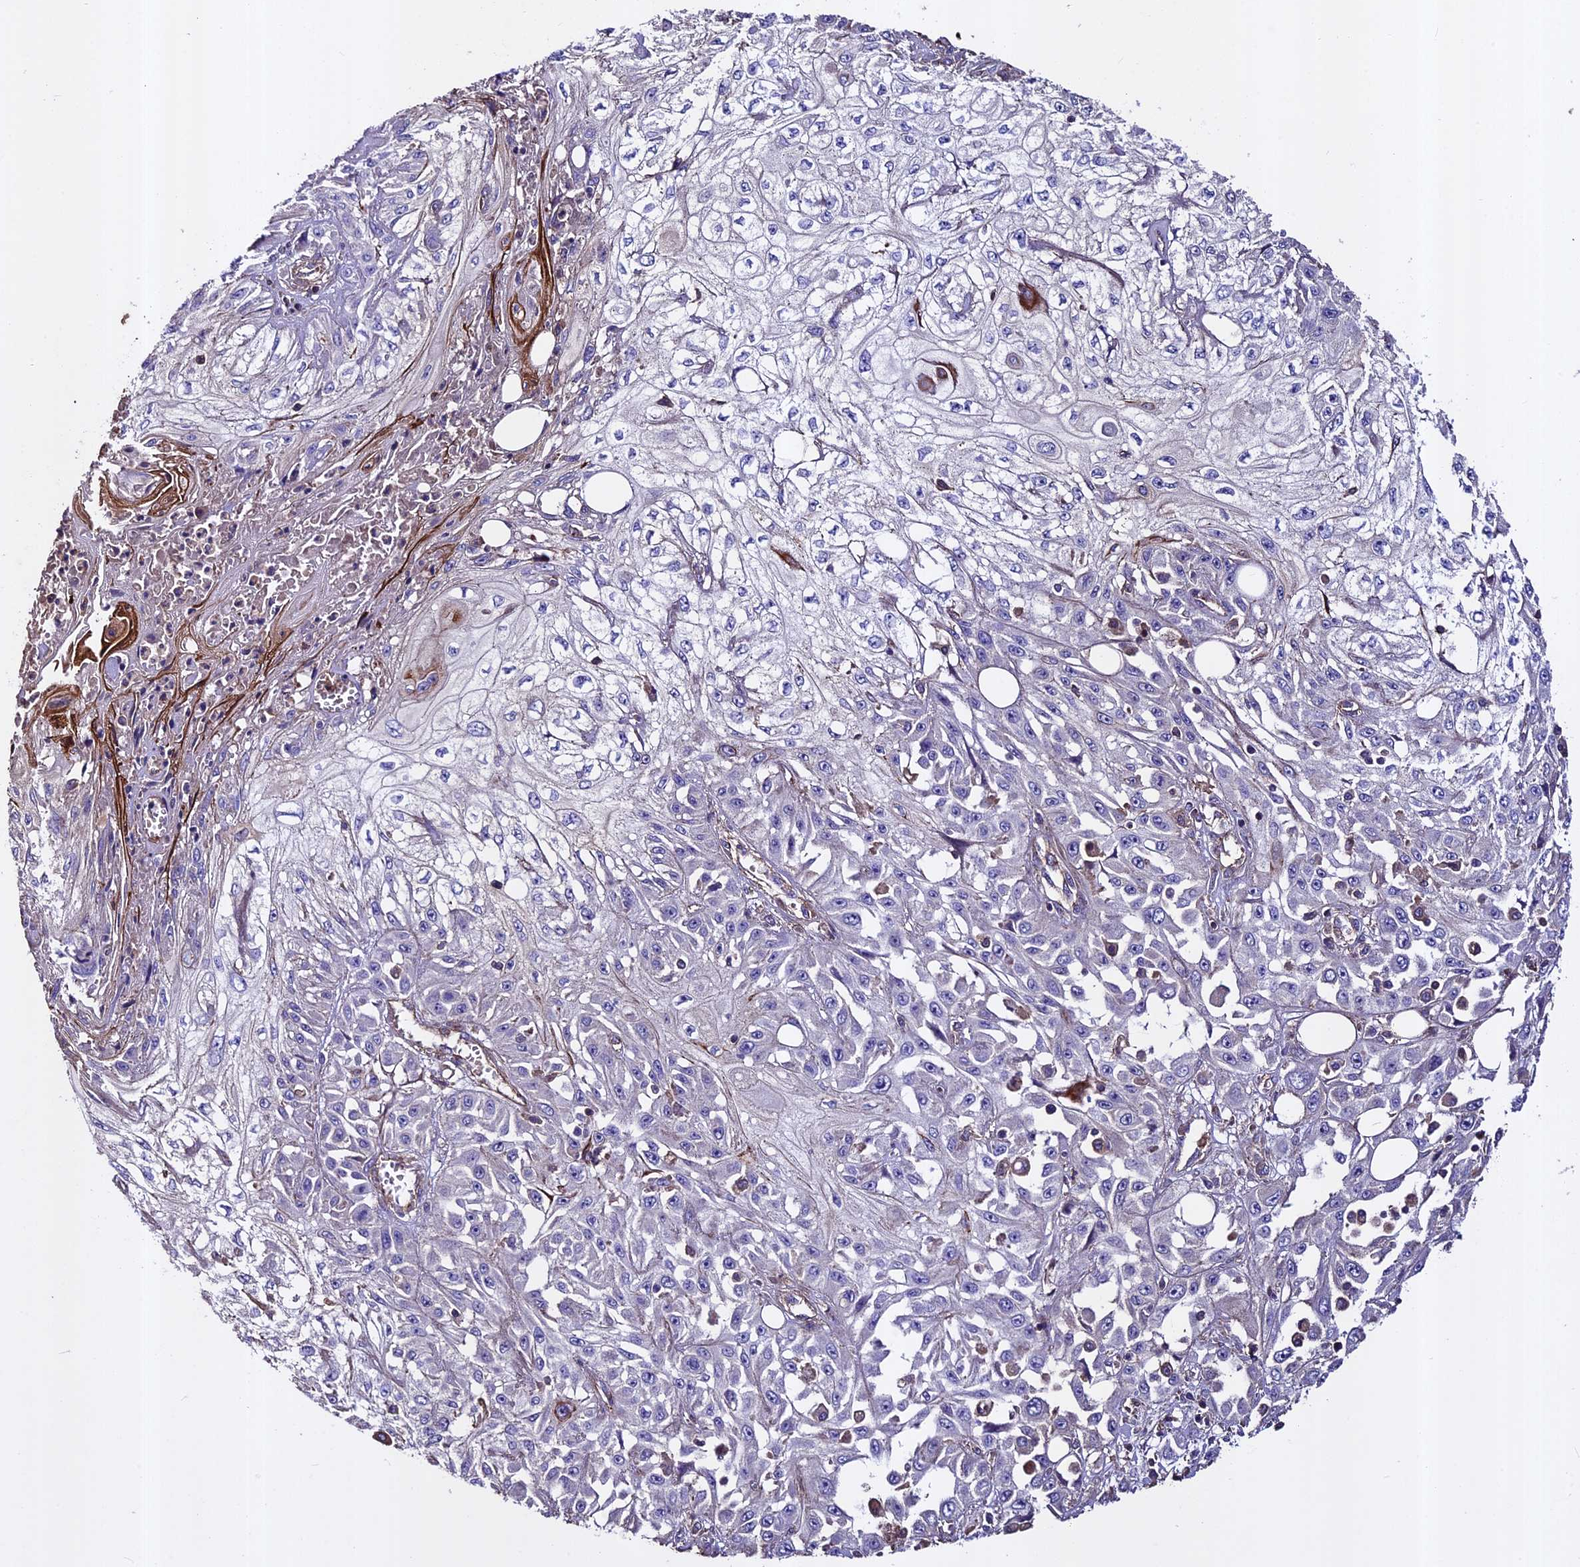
{"staining": {"intensity": "negative", "quantity": "none", "location": "none"}, "tissue": "skin cancer", "cell_type": "Tumor cells", "image_type": "cancer", "snomed": [{"axis": "morphology", "description": "Squamous cell carcinoma, NOS"}, {"axis": "morphology", "description": "Squamous cell carcinoma, metastatic, NOS"}, {"axis": "topography", "description": "Skin"}, {"axis": "topography", "description": "Lymph node"}], "caption": "Skin cancer was stained to show a protein in brown. There is no significant positivity in tumor cells. (DAB (3,3'-diaminobenzidine) IHC, high magnification).", "gene": "EVA1B", "patient": {"sex": "male", "age": 75}}